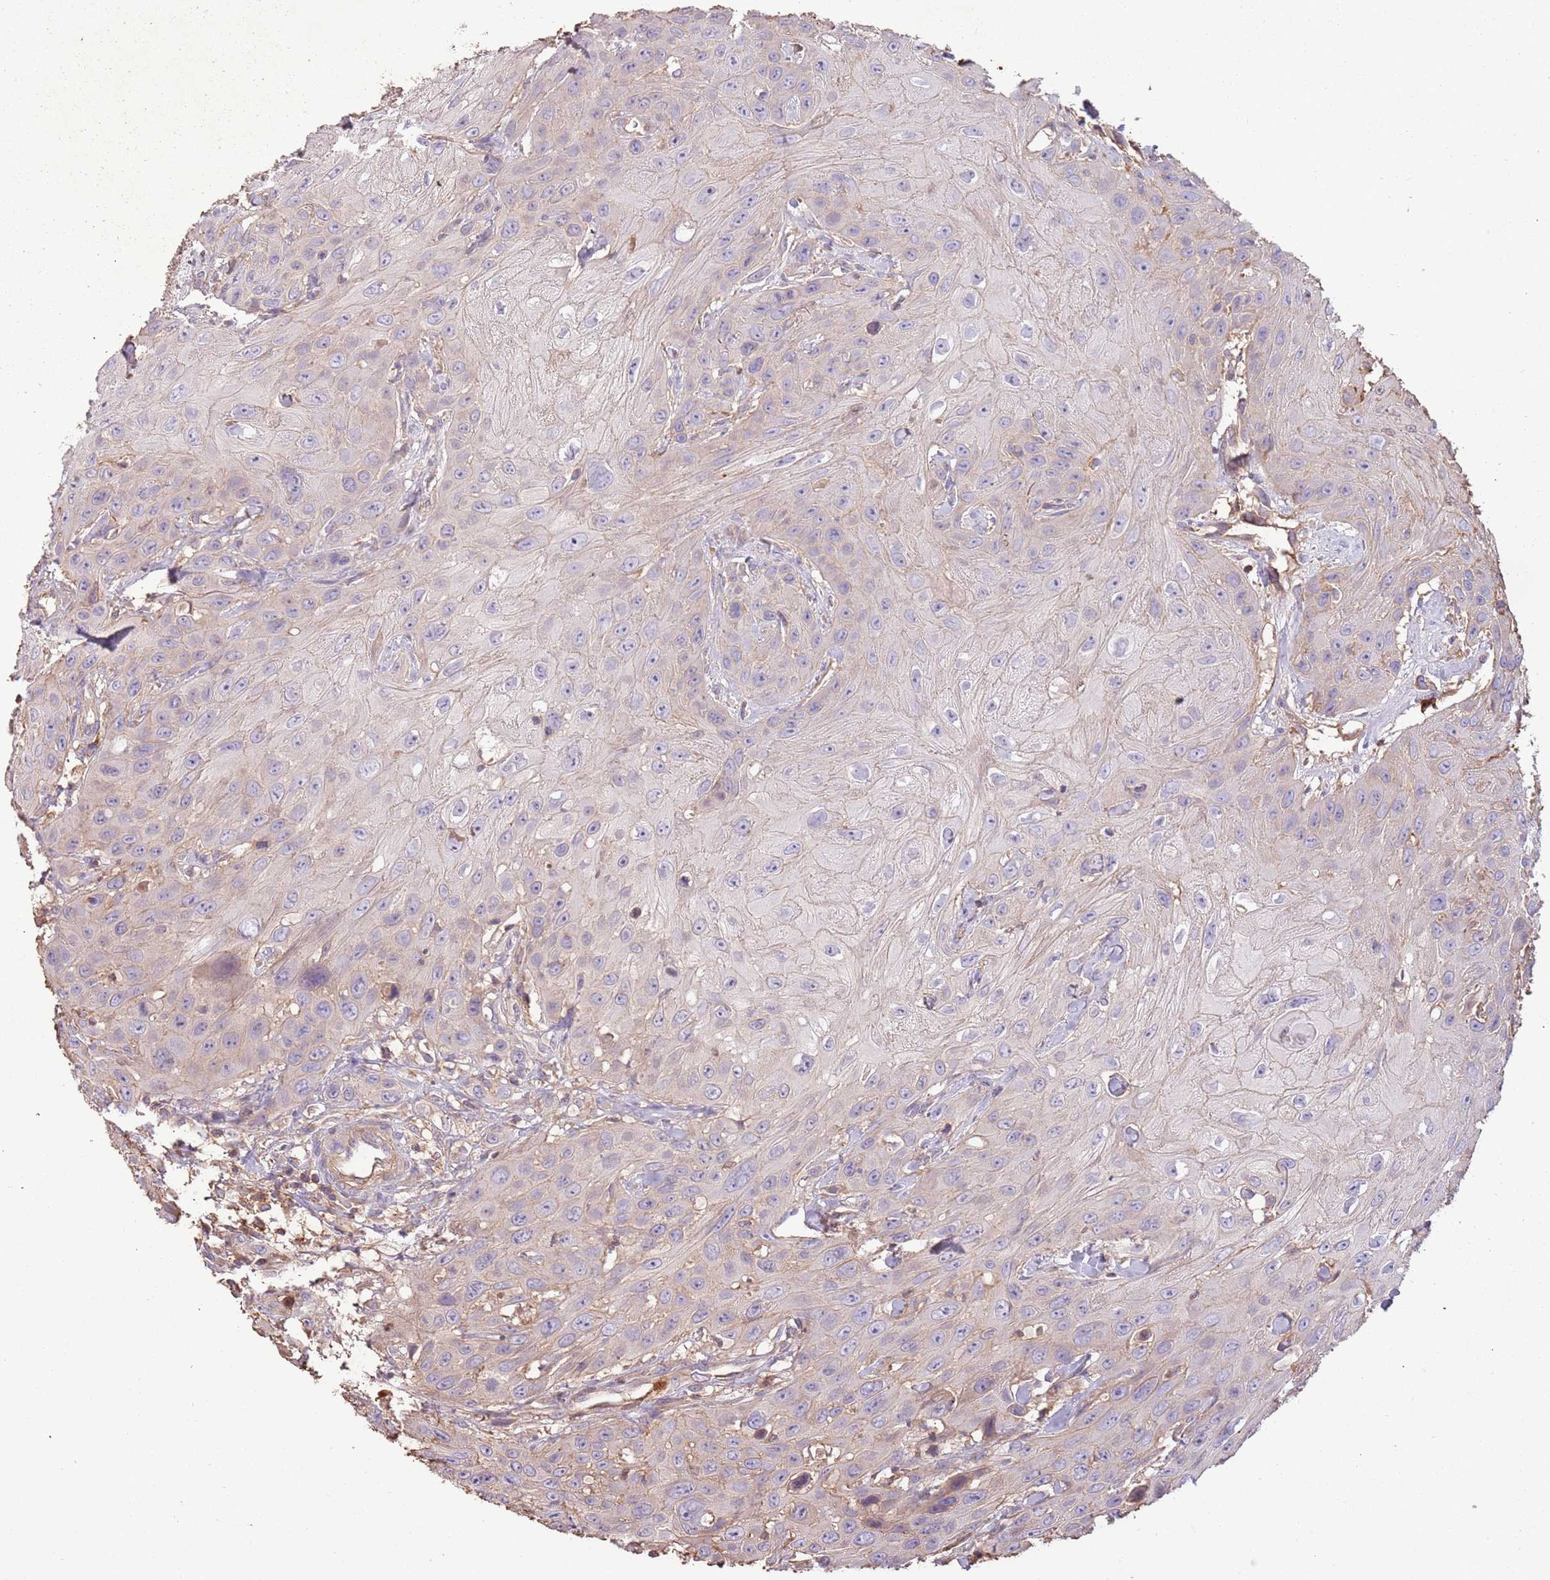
{"staining": {"intensity": "negative", "quantity": "none", "location": "none"}, "tissue": "head and neck cancer", "cell_type": "Tumor cells", "image_type": "cancer", "snomed": [{"axis": "morphology", "description": "Squamous cell carcinoma, NOS"}, {"axis": "topography", "description": "Head-Neck"}], "caption": "Immunohistochemical staining of head and neck cancer (squamous cell carcinoma) shows no significant expression in tumor cells.", "gene": "FECH", "patient": {"sex": "male", "age": 81}}